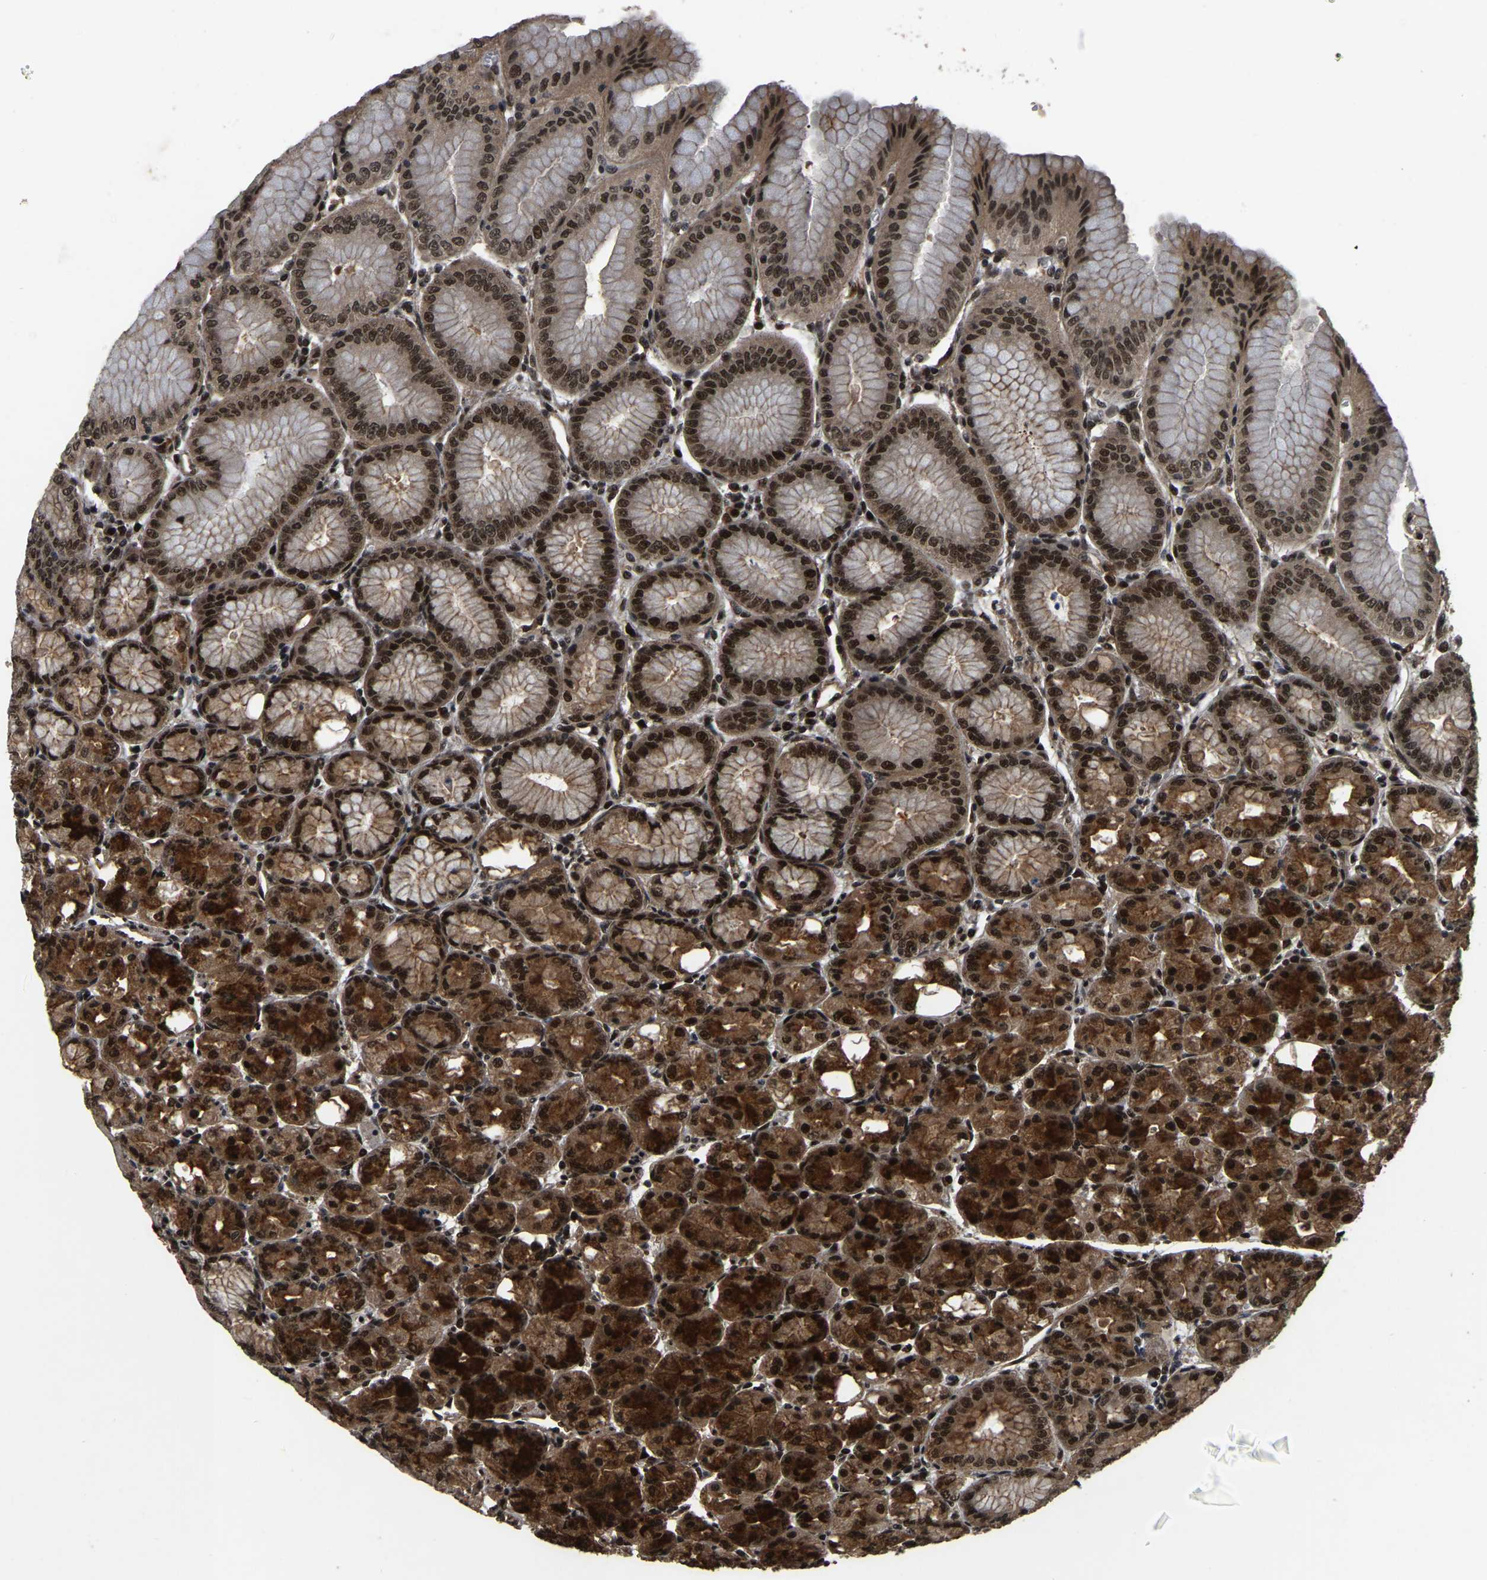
{"staining": {"intensity": "strong", "quantity": ">75%", "location": "cytoplasmic/membranous,nuclear"}, "tissue": "stomach", "cell_type": "Glandular cells", "image_type": "normal", "snomed": [{"axis": "morphology", "description": "Normal tissue, NOS"}, {"axis": "topography", "description": "Stomach, lower"}], "caption": "Immunohistochemistry (IHC) micrograph of normal human stomach stained for a protein (brown), which reveals high levels of strong cytoplasmic/membranous,nuclear staining in approximately >75% of glandular cells.", "gene": "CIAO1", "patient": {"sex": "male", "age": 71}}